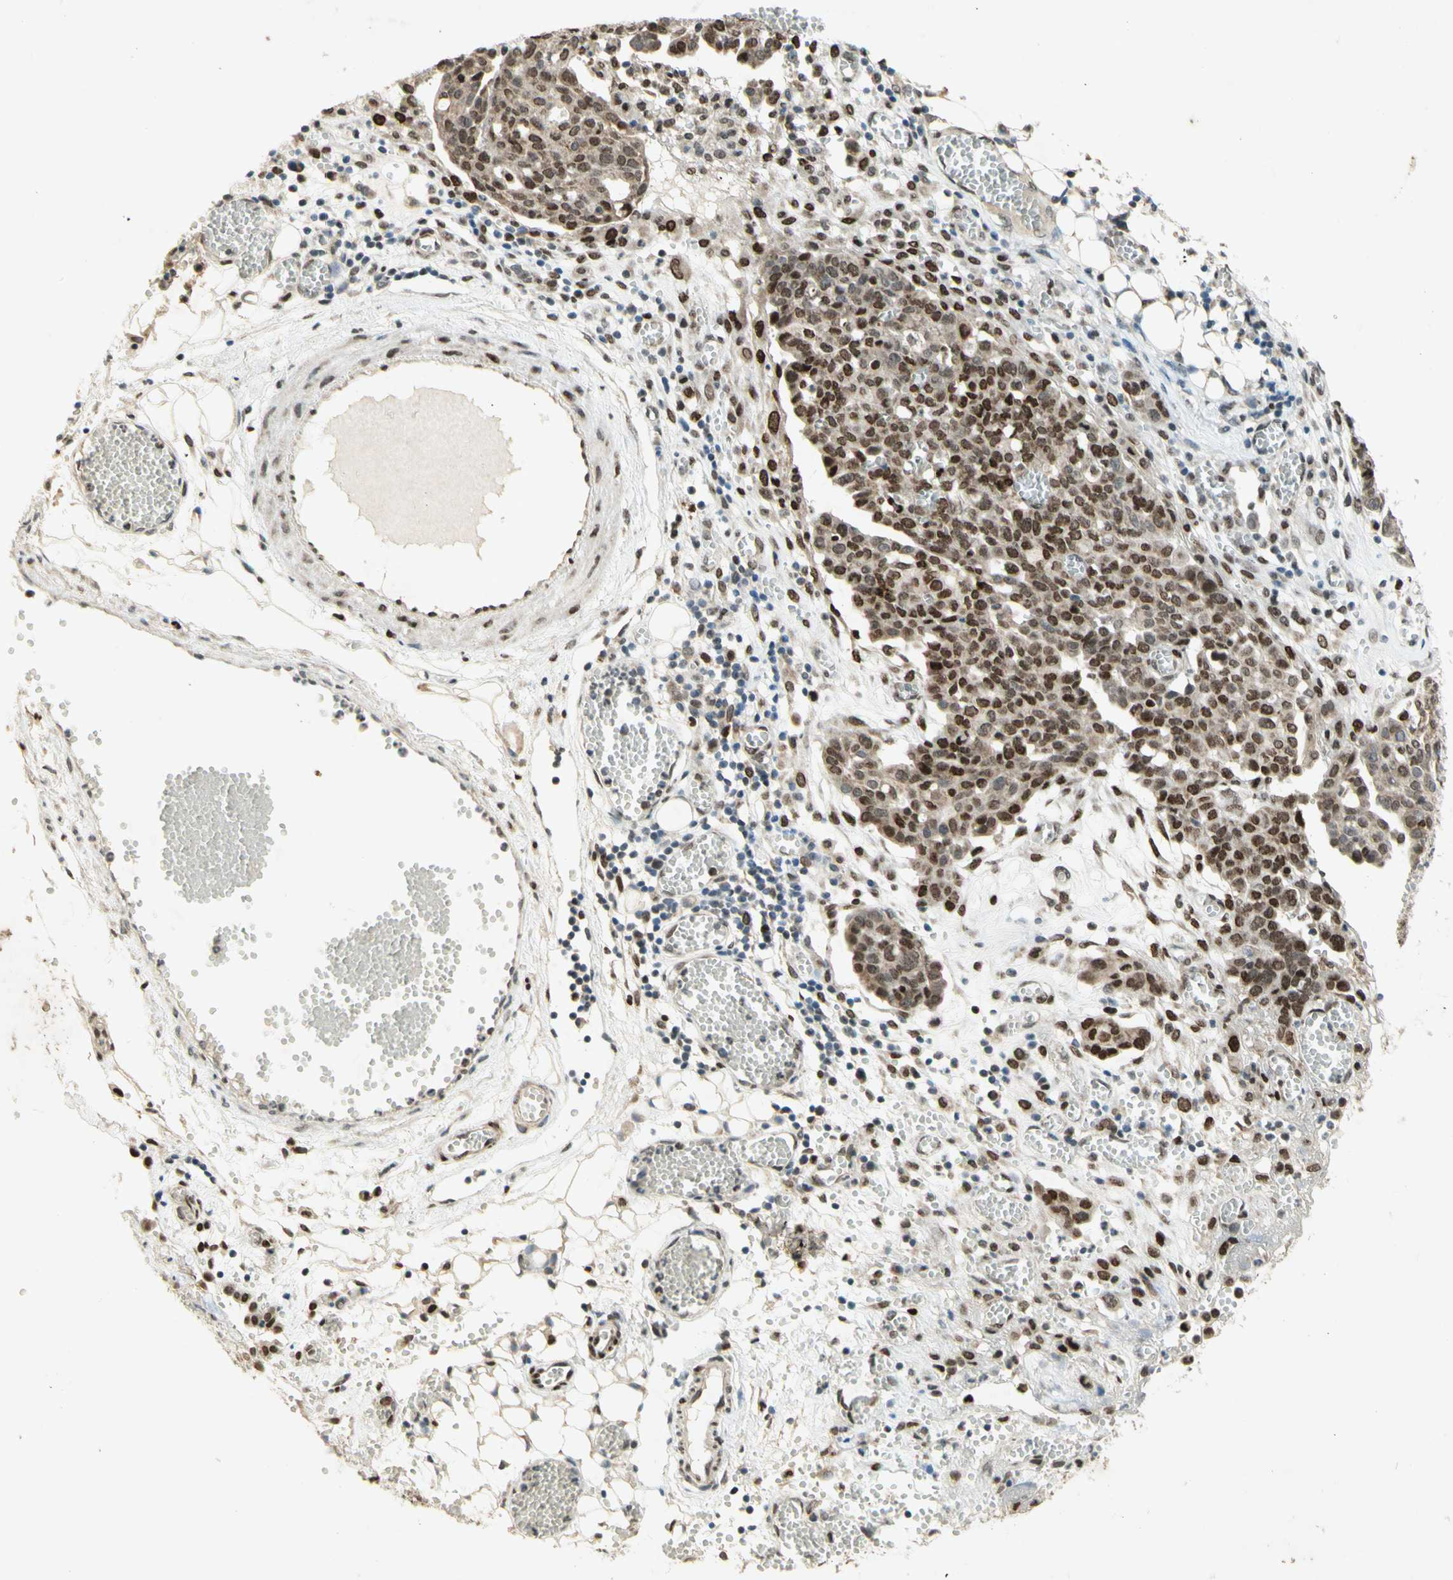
{"staining": {"intensity": "strong", "quantity": ">75%", "location": "nuclear"}, "tissue": "ovarian cancer", "cell_type": "Tumor cells", "image_type": "cancer", "snomed": [{"axis": "morphology", "description": "Cystadenocarcinoma, serous, NOS"}, {"axis": "topography", "description": "Soft tissue"}, {"axis": "topography", "description": "Ovary"}], "caption": "Ovarian serous cystadenocarcinoma was stained to show a protein in brown. There is high levels of strong nuclear positivity in about >75% of tumor cells.", "gene": "DNMT3A", "patient": {"sex": "female", "age": 57}}